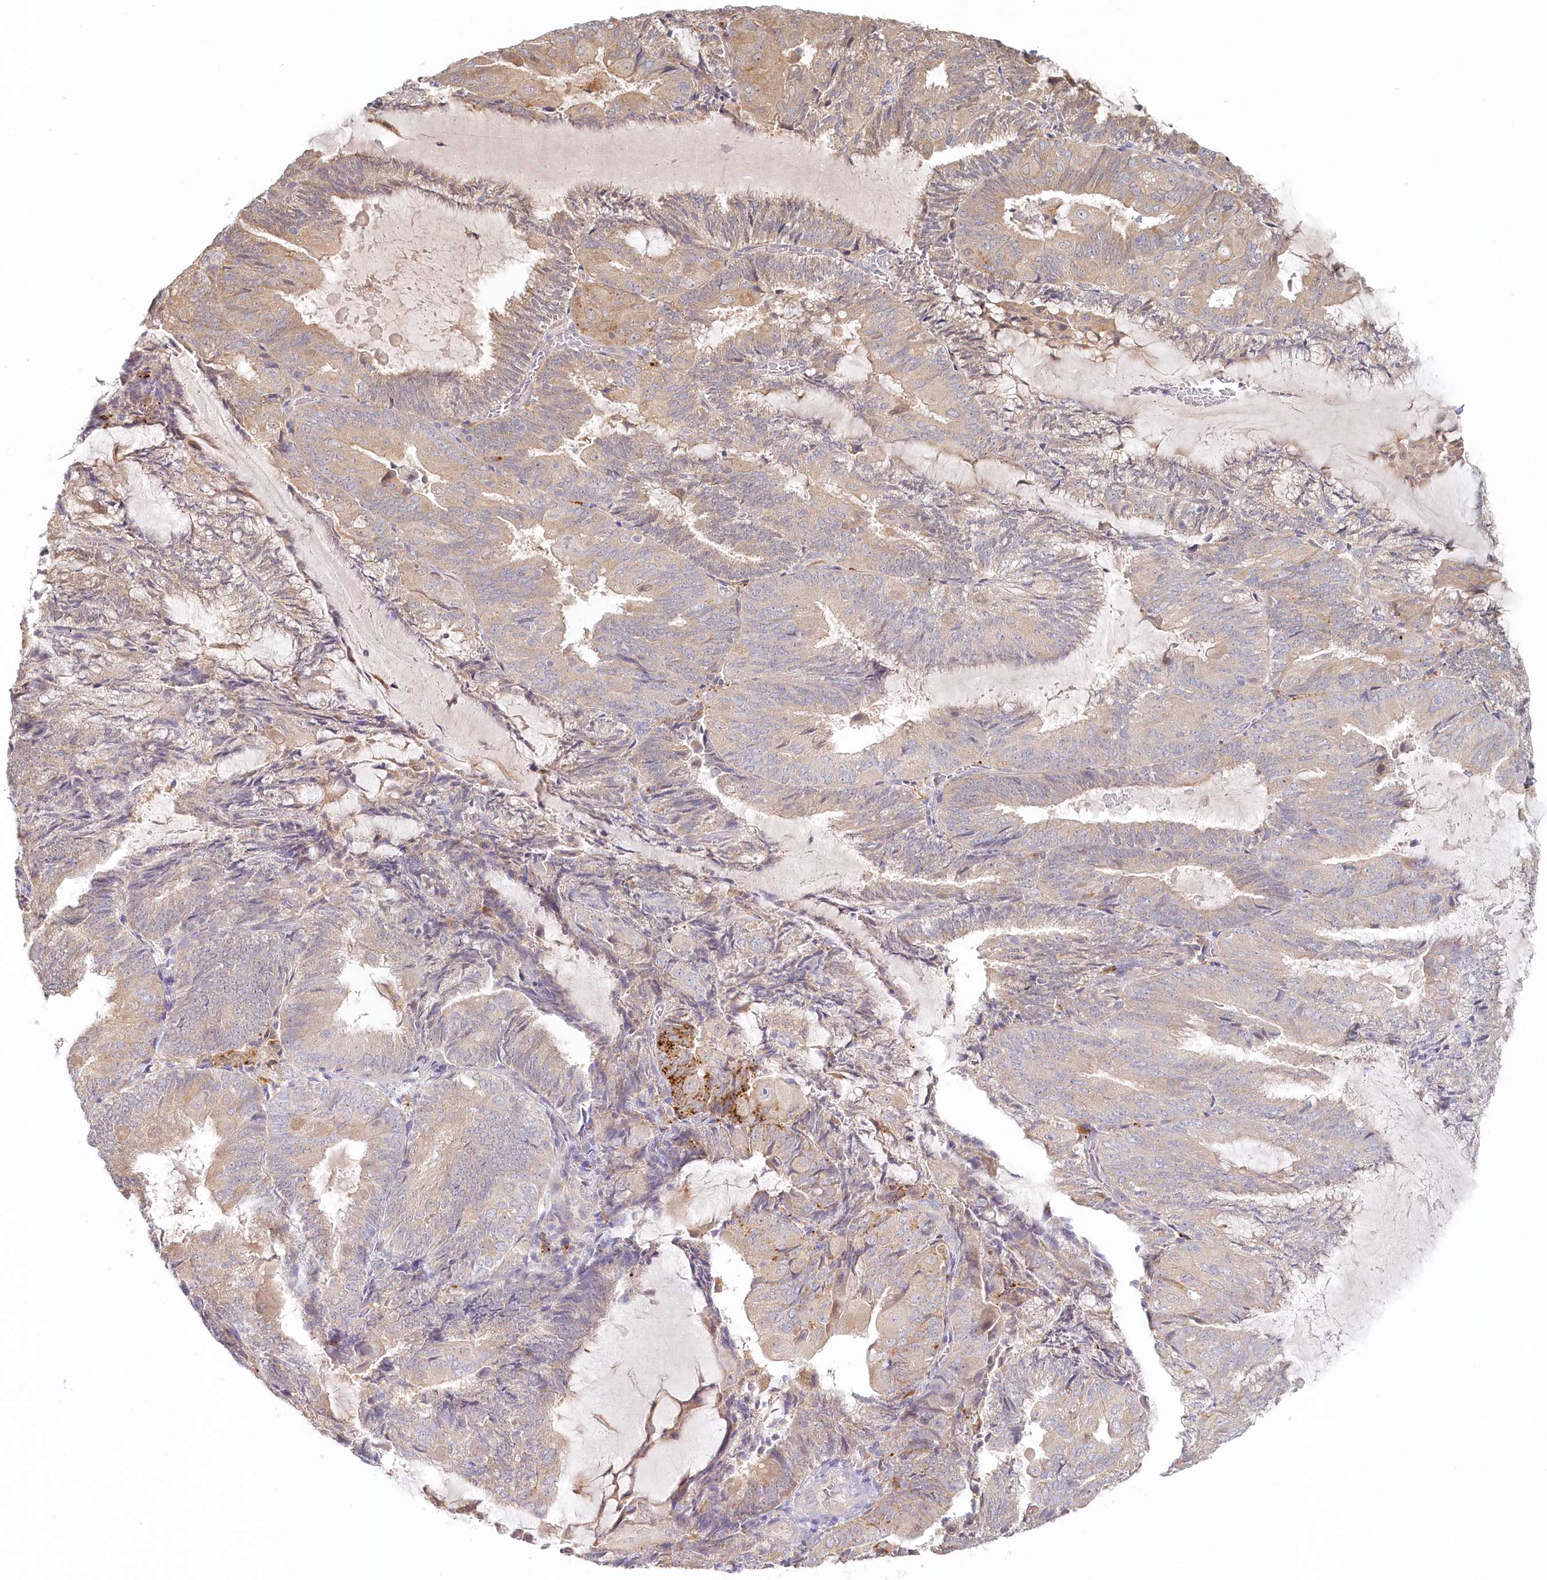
{"staining": {"intensity": "negative", "quantity": "none", "location": "none"}, "tissue": "endometrial cancer", "cell_type": "Tumor cells", "image_type": "cancer", "snomed": [{"axis": "morphology", "description": "Adenocarcinoma, NOS"}, {"axis": "topography", "description": "Endometrium"}], "caption": "This micrograph is of endometrial cancer (adenocarcinoma) stained with immunohistochemistry to label a protein in brown with the nuclei are counter-stained blue. There is no positivity in tumor cells.", "gene": "VSIG1", "patient": {"sex": "female", "age": 81}}